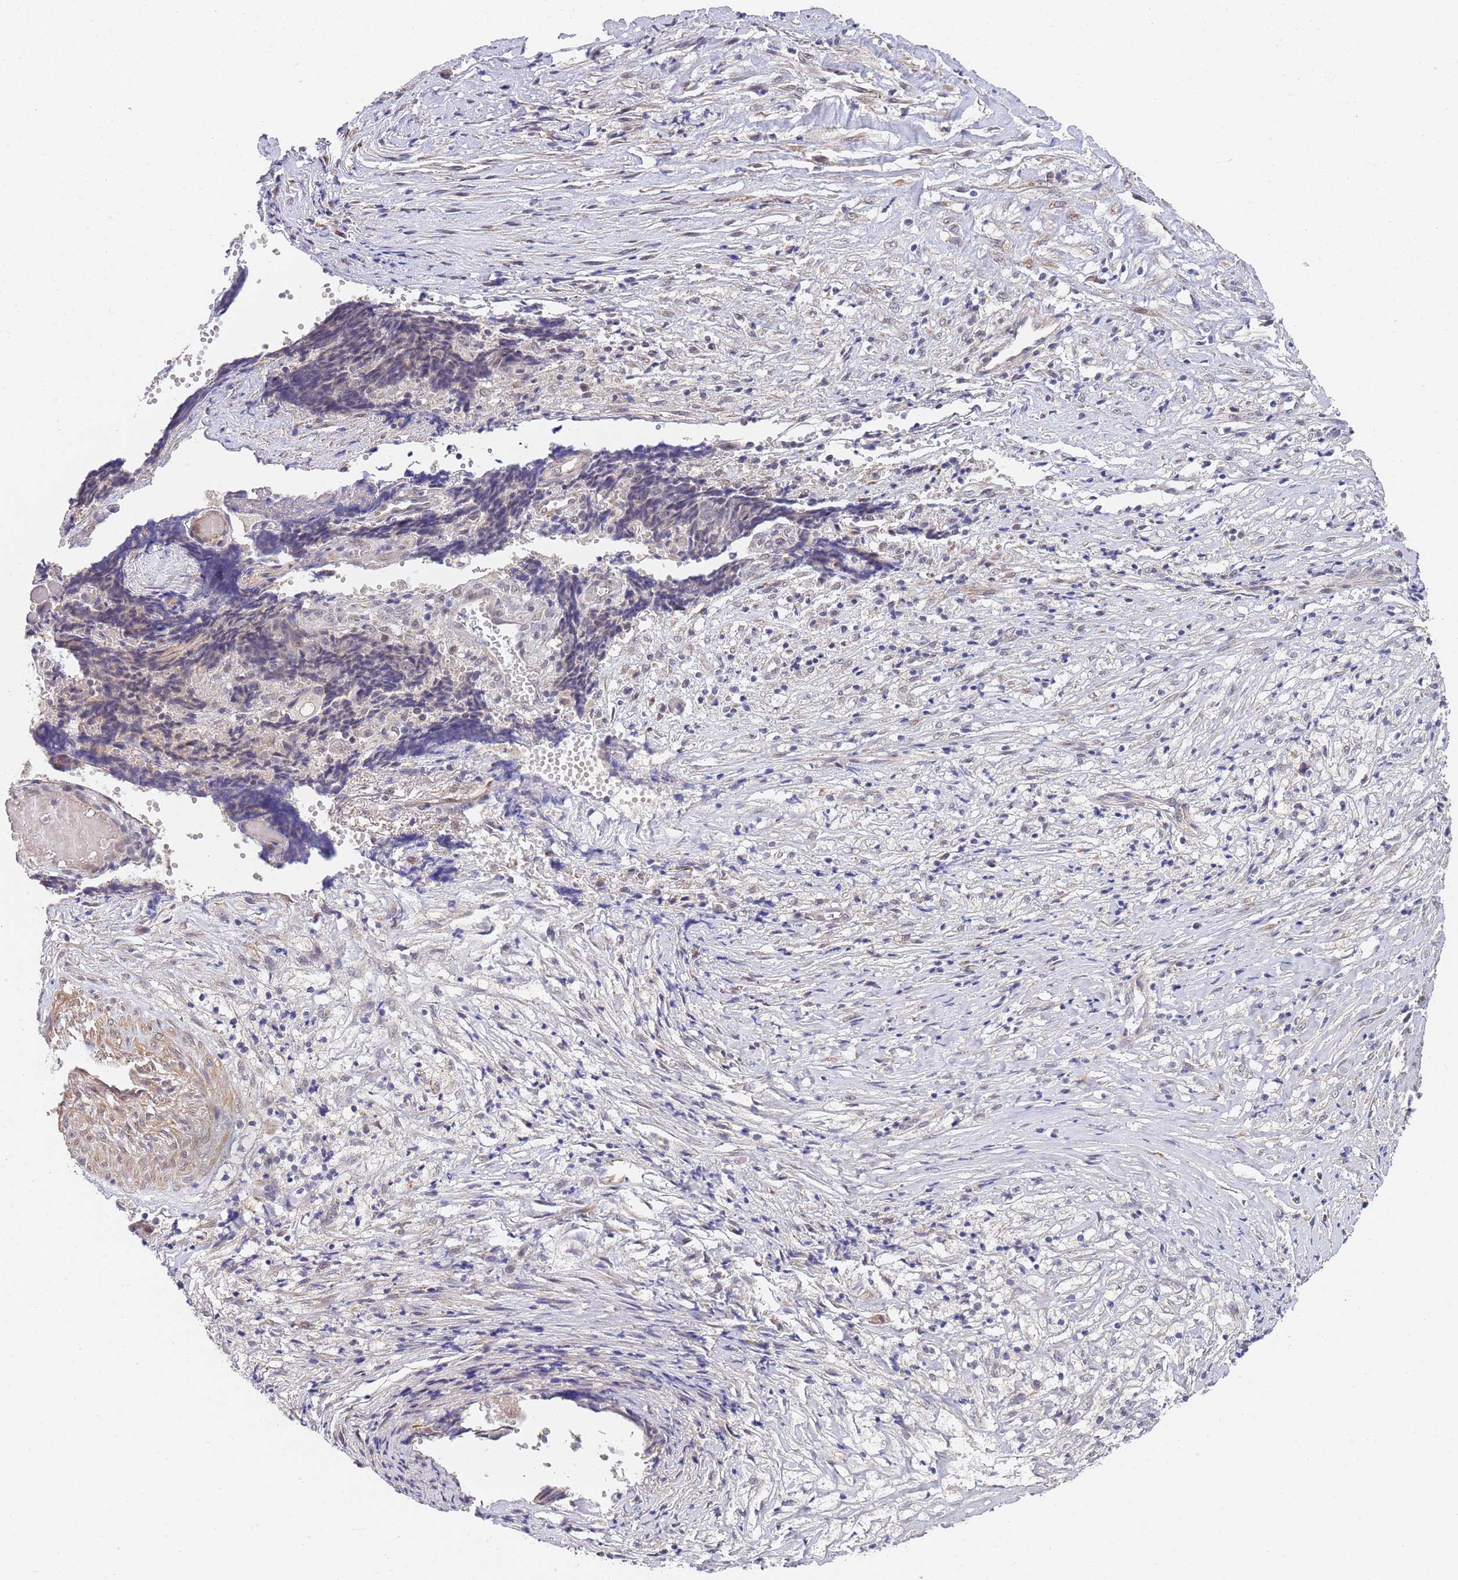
{"staining": {"intensity": "negative", "quantity": "none", "location": "none"}, "tissue": "ovarian cancer", "cell_type": "Tumor cells", "image_type": "cancer", "snomed": [{"axis": "morphology", "description": "Carcinoma, endometroid"}, {"axis": "topography", "description": "Ovary"}], "caption": "A photomicrograph of human ovarian cancer is negative for staining in tumor cells.", "gene": "B4GALT4", "patient": {"sex": "female", "age": 42}}